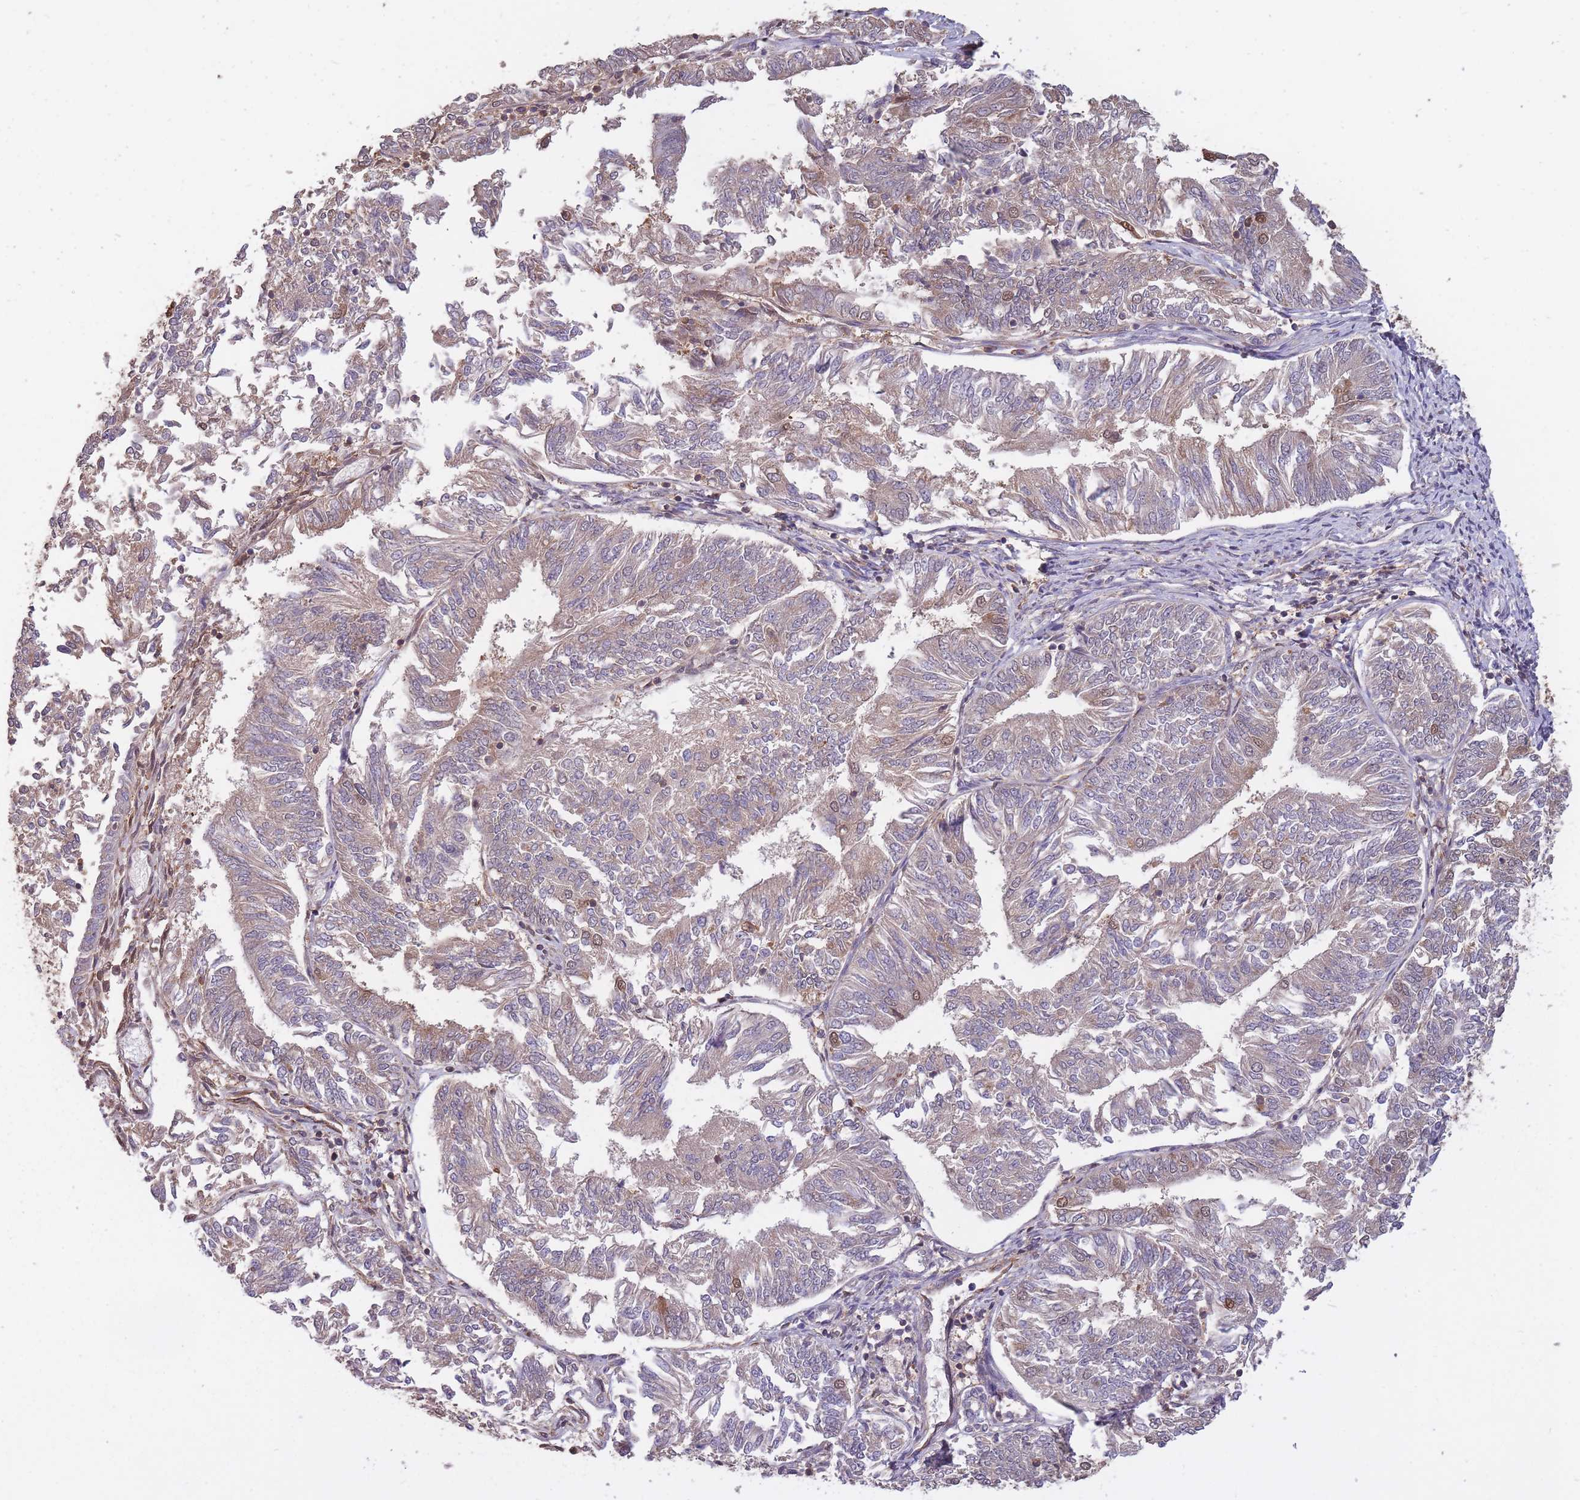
{"staining": {"intensity": "weak", "quantity": ">75%", "location": "cytoplasmic/membranous,nuclear"}, "tissue": "endometrial cancer", "cell_type": "Tumor cells", "image_type": "cancer", "snomed": [{"axis": "morphology", "description": "Adenocarcinoma, NOS"}, {"axis": "topography", "description": "Endometrium"}], "caption": "This is a histology image of IHC staining of endometrial adenocarcinoma, which shows weak positivity in the cytoplasmic/membranous and nuclear of tumor cells.", "gene": "GMIP", "patient": {"sex": "female", "age": 58}}